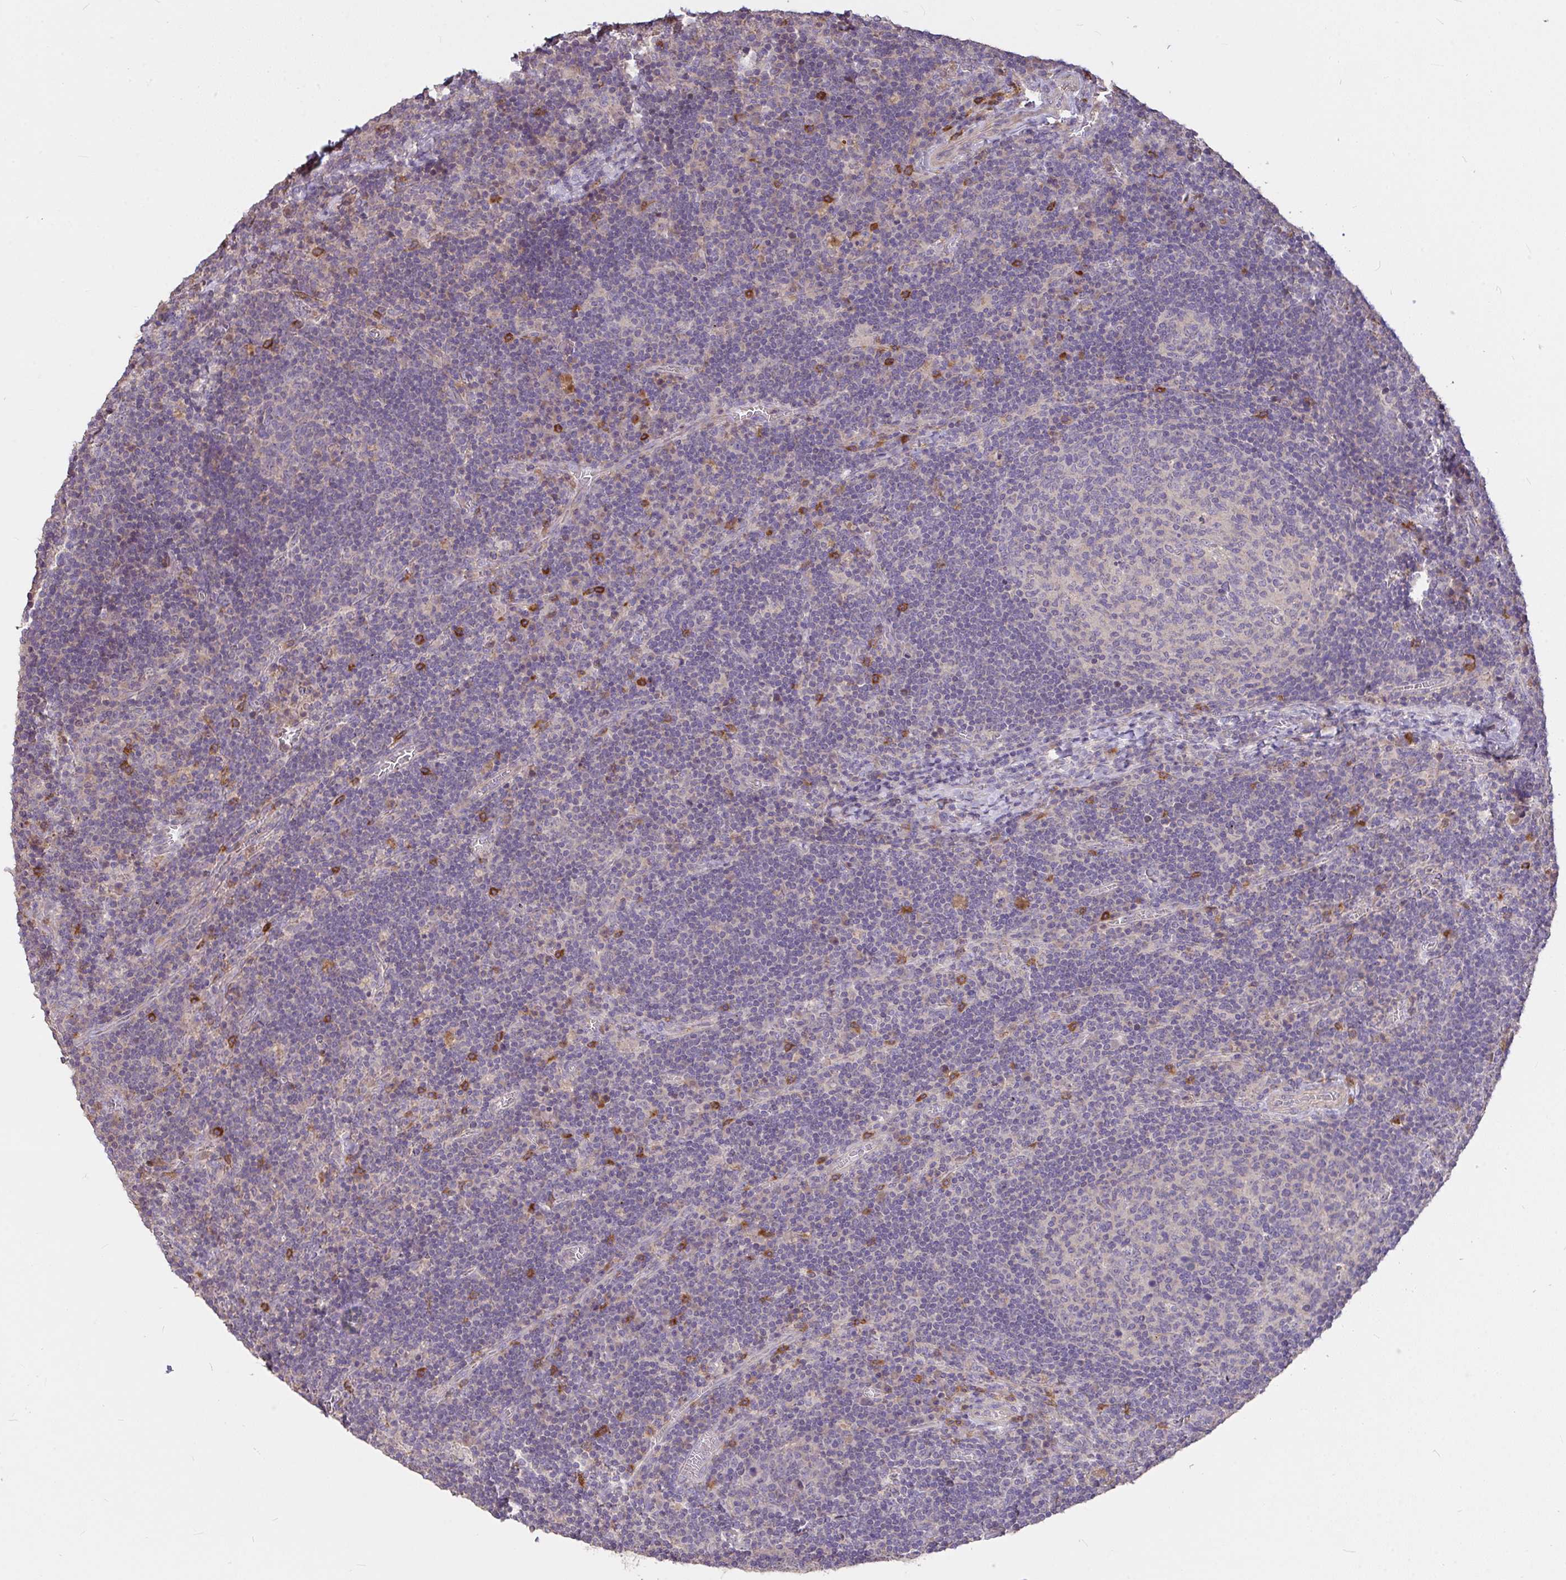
{"staining": {"intensity": "negative", "quantity": "none", "location": "none"}, "tissue": "lymph node", "cell_type": "Germinal center cells", "image_type": "normal", "snomed": [{"axis": "morphology", "description": "Normal tissue, NOS"}, {"axis": "topography", "description": "Lymph node"}], "caption": "Protein analysis of unremarkable lymph node displays no significant expression in germinal center cells. Brightfield microscopy of IHC stained with DAB (brown) and hematoxylin (blue), captured at high magnification.", "gene": "FCER1A", "patient": {"sex": "male", "age": 67}}